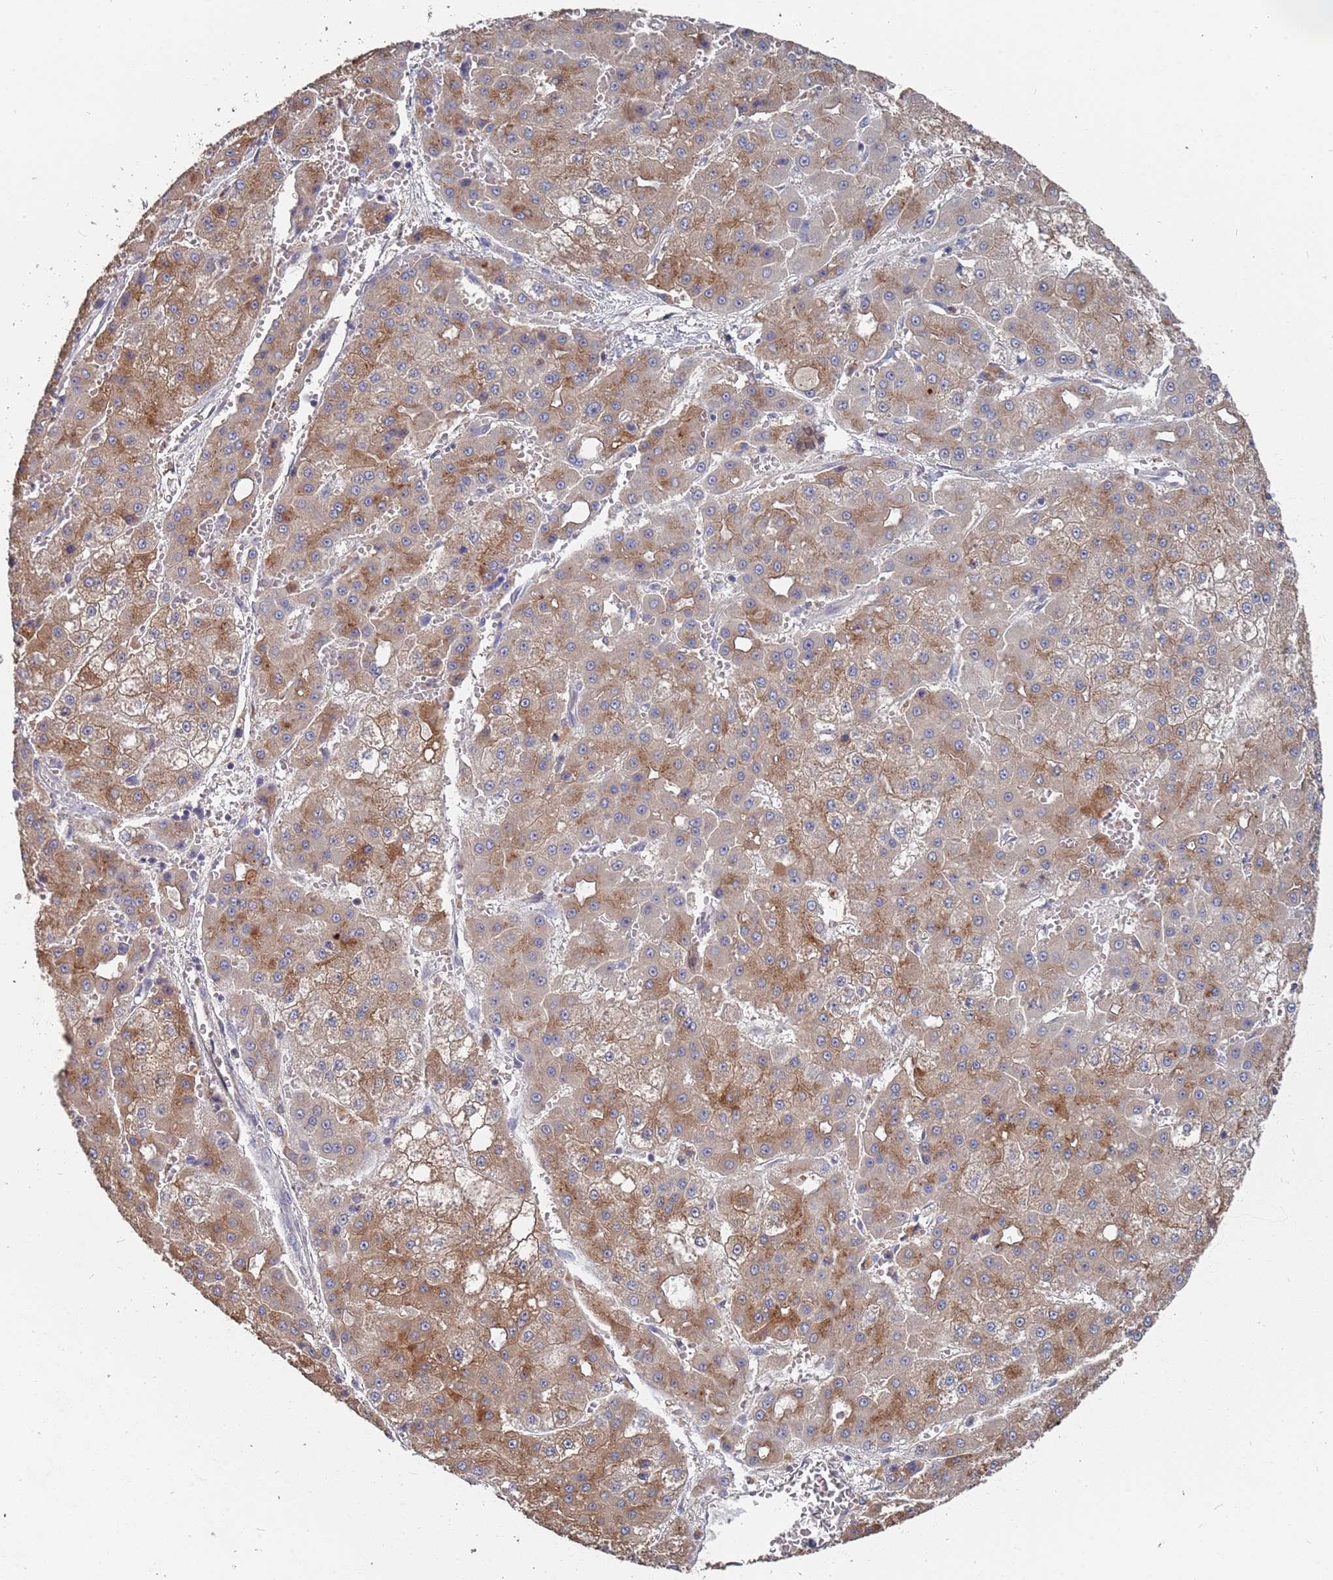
{"staining": {"intensity": "moderate", "quantity": "<25%", "location": "cytoplasmic/membranous"}, "tissue": "liver cancer", "cell_type": "Tumor cells", "image_type": "cancer", "snomed": [{"axis": "morphology", "description": "Carcinoma, Hepatocellular, NOS"}, {"axis": "topography", "description": "Liver"}], "caption": "High-magnification brightfield microscopy of liver hepatocellular carcinoma stained with DAB (3,3'-diaminobenzidine) (brown) and counterstained with hematoxylin (blue). tumor cells exhibit moderate cytoplasmic/membranous staining is present in about<25% of cells.", "gene": "TCEANC2", "patient": {"sex": "male", "age": 47}}